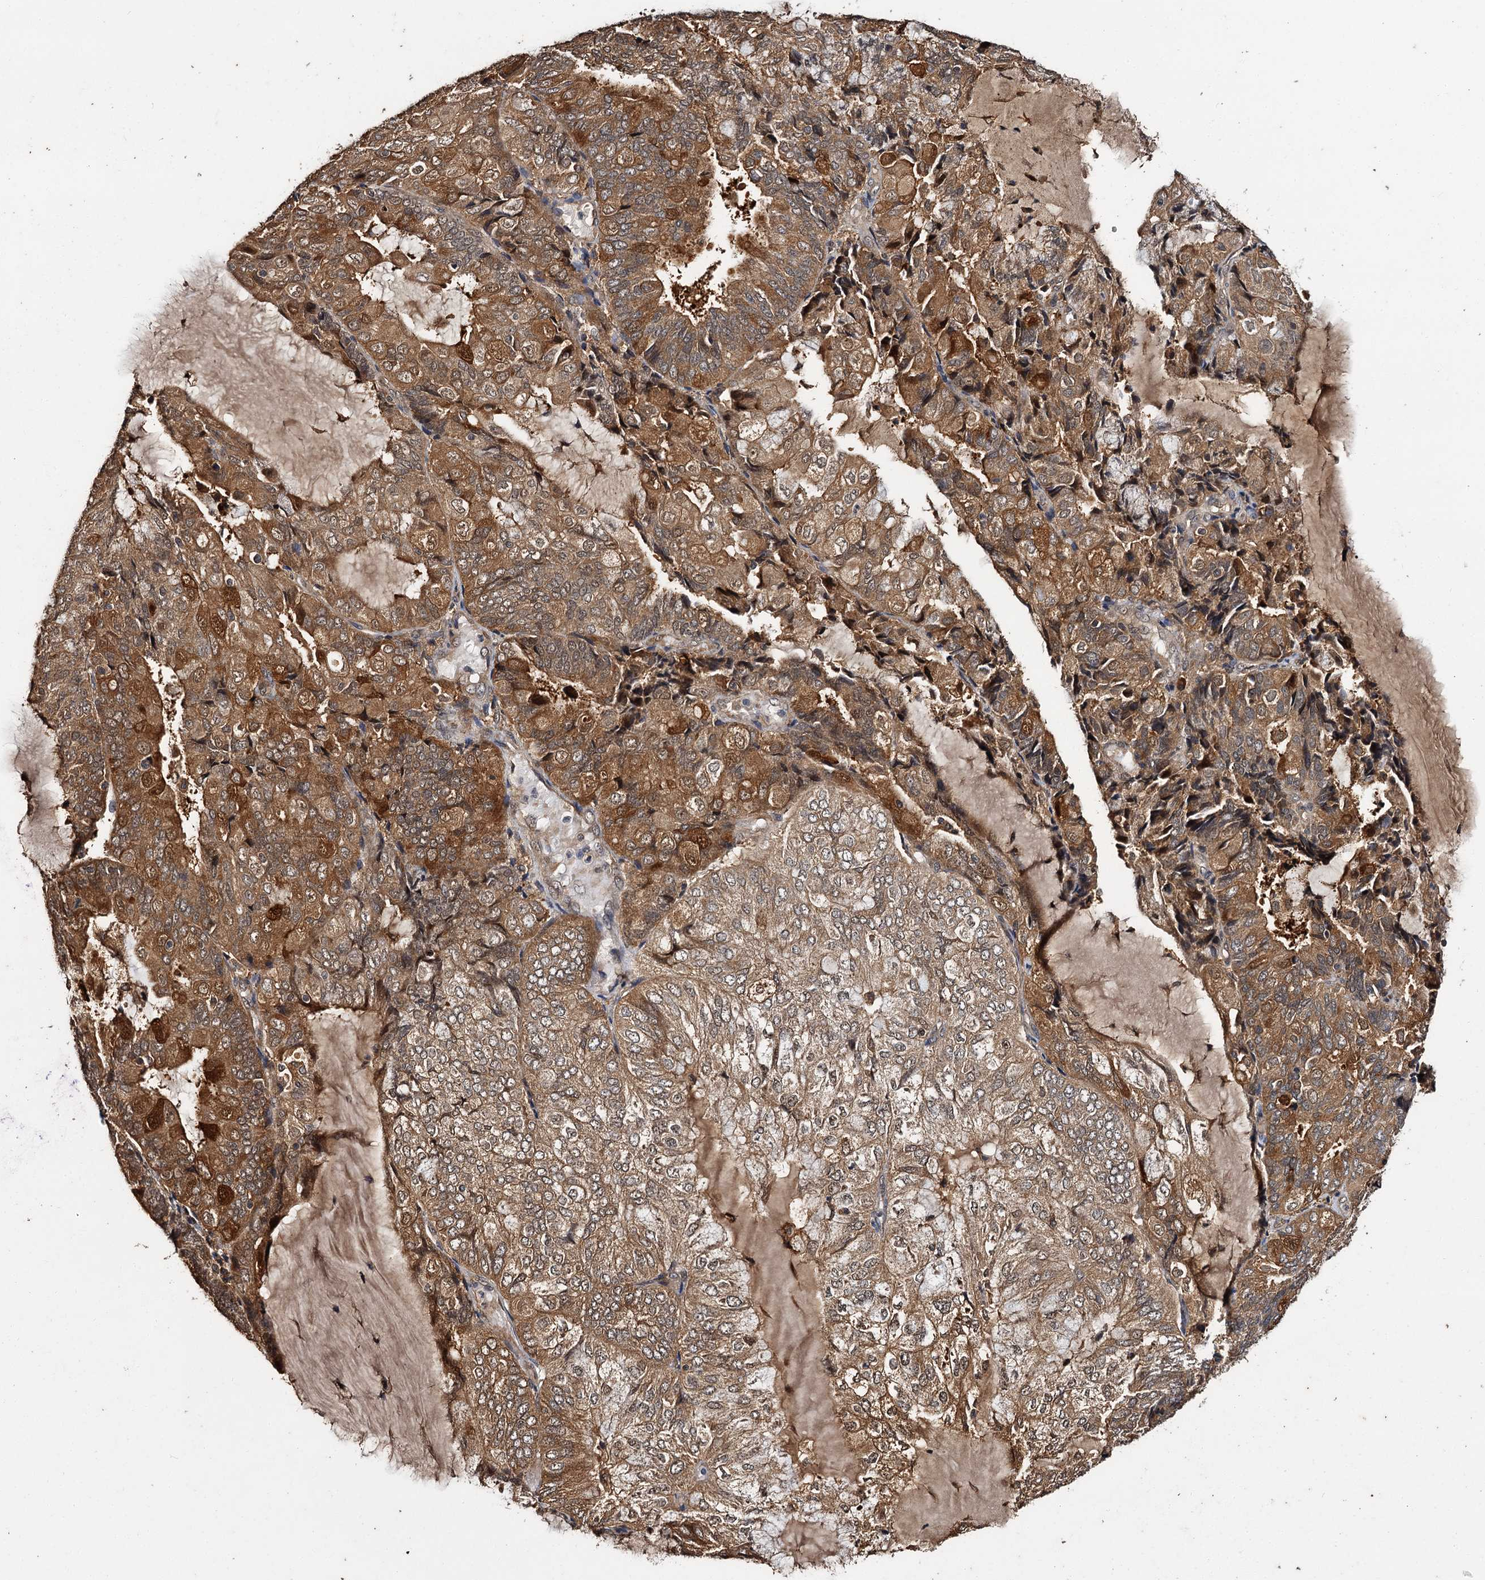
{"staining": {"intensity": "moderate", "quantity": ">75%", "location": "cytoplasmic/membranous"}, "tissue": "endometrial cancer", "cell_type": "Tumor cells", "image_type": "cancer", "snomed": [{"axis": "morphology", "description": "Adenocarcinoma, NOS"}, {"axis": "topography", "description": "Endometrium"}], "caption": "Protein staining by IHC shows moderate cytoplasmic/membranous expression in approximately >75% of tumor cells in endometrial cancer (adenocarcinoma).", "gene": "SLC46A3", "patient": {"sex": "female", "age": 81}}